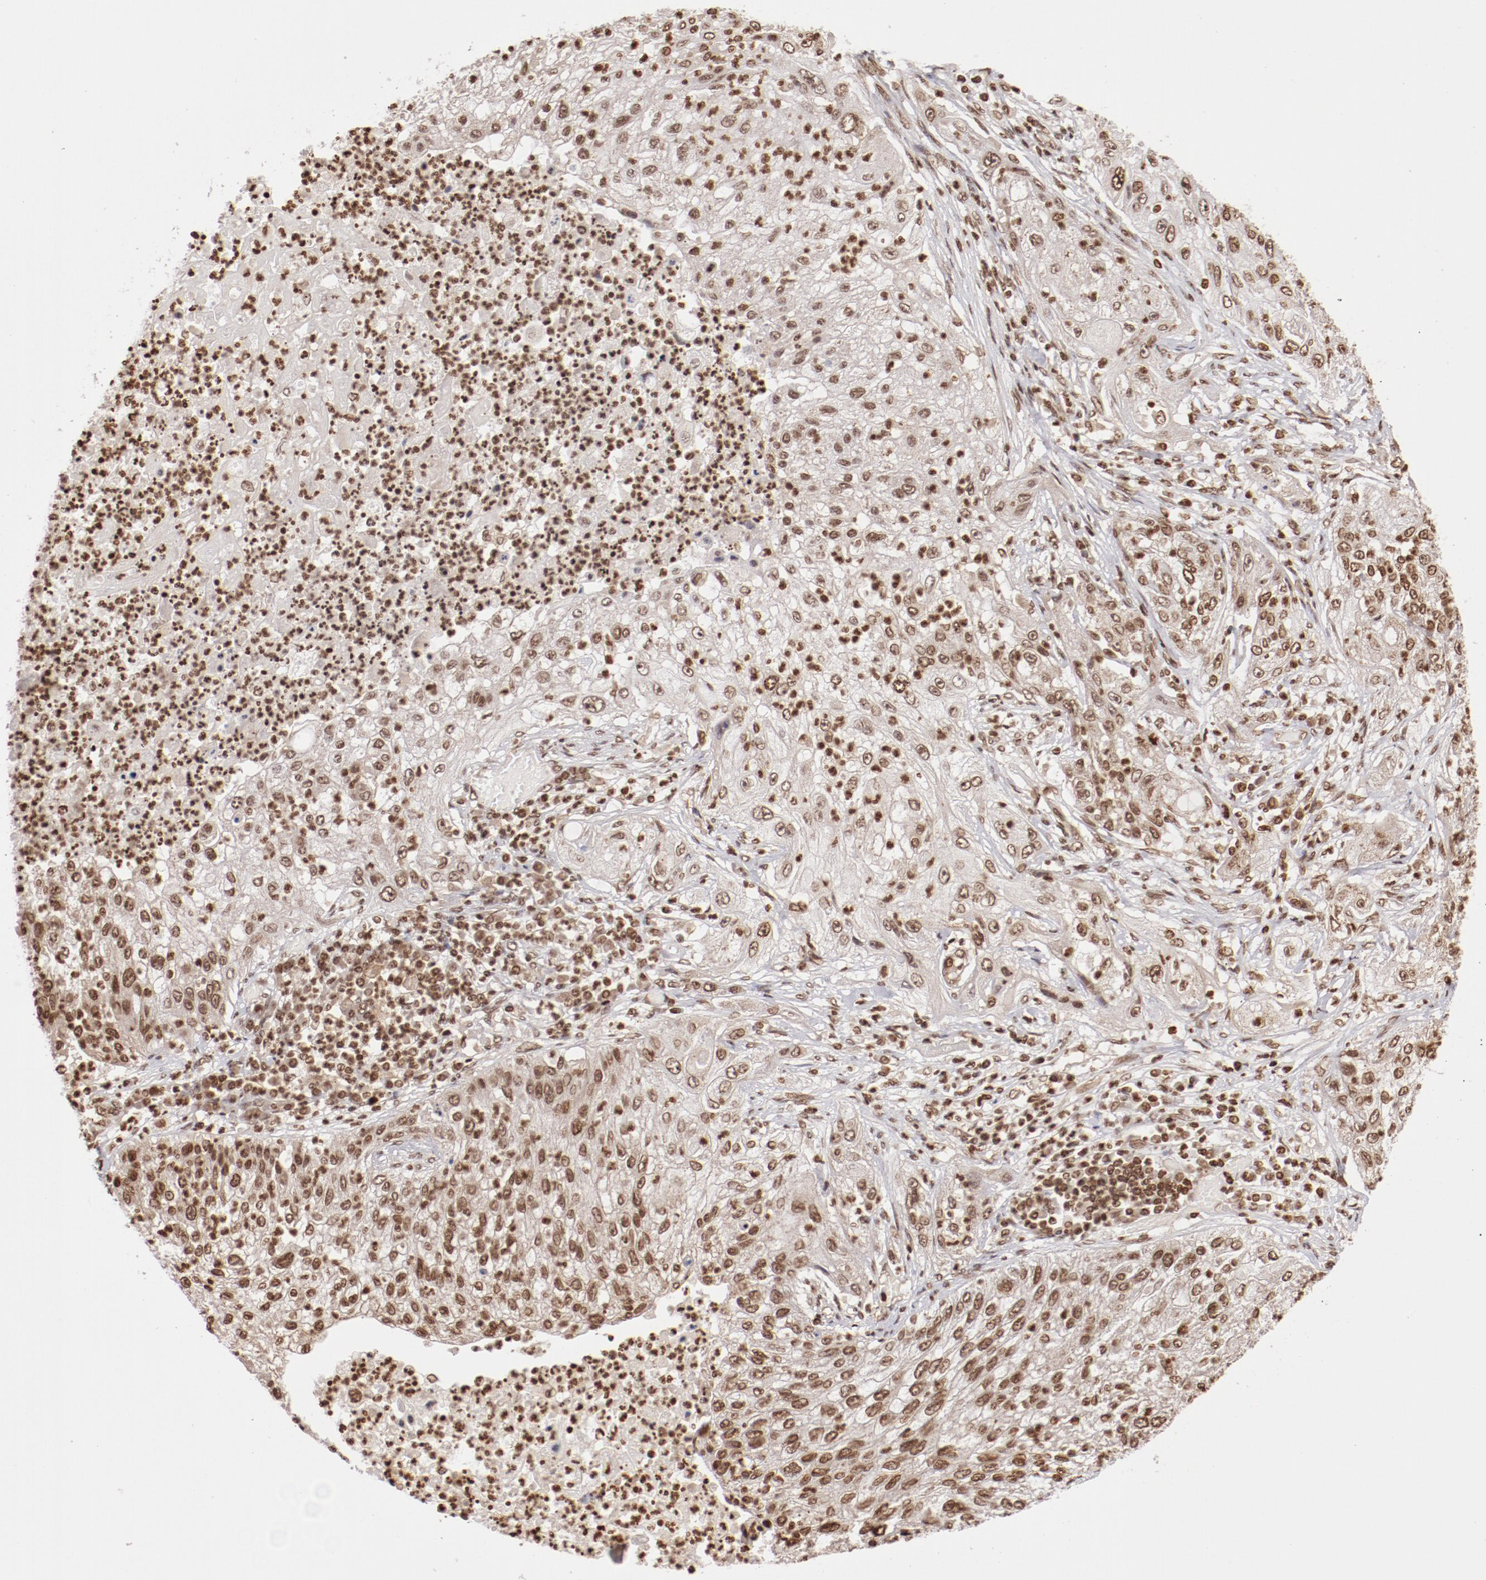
{"staining": {"intensity": "moderate", "quantity": ">75%", "location": "nuclear"}, "tissue": "lung cancer", "cell_type": "Tumor cells", "image_type": "cancer", "snomed": [{"axis": "morphology", "description": "Inflammation, NOS"}, {"axis": "morphology", "description": "Squamous cell carcinoma, NOS"}, {"axis": "topography", "description": "Lymph node"}, {"axis": "topography", "description": "Soft tissue"}, {"axis": "topography", "description": "Lung"}], "caption": "Protein staining of lung cancer tissue reveals moderate nuclear expression in approximately >75% of tumor cells. The staining was performed using DAB, with brown indicating positive protein expression. Nuclei are stained blue with hematoxylin.", "gene": "ABL2", "patient": {"sex": "male", "age": 66}}